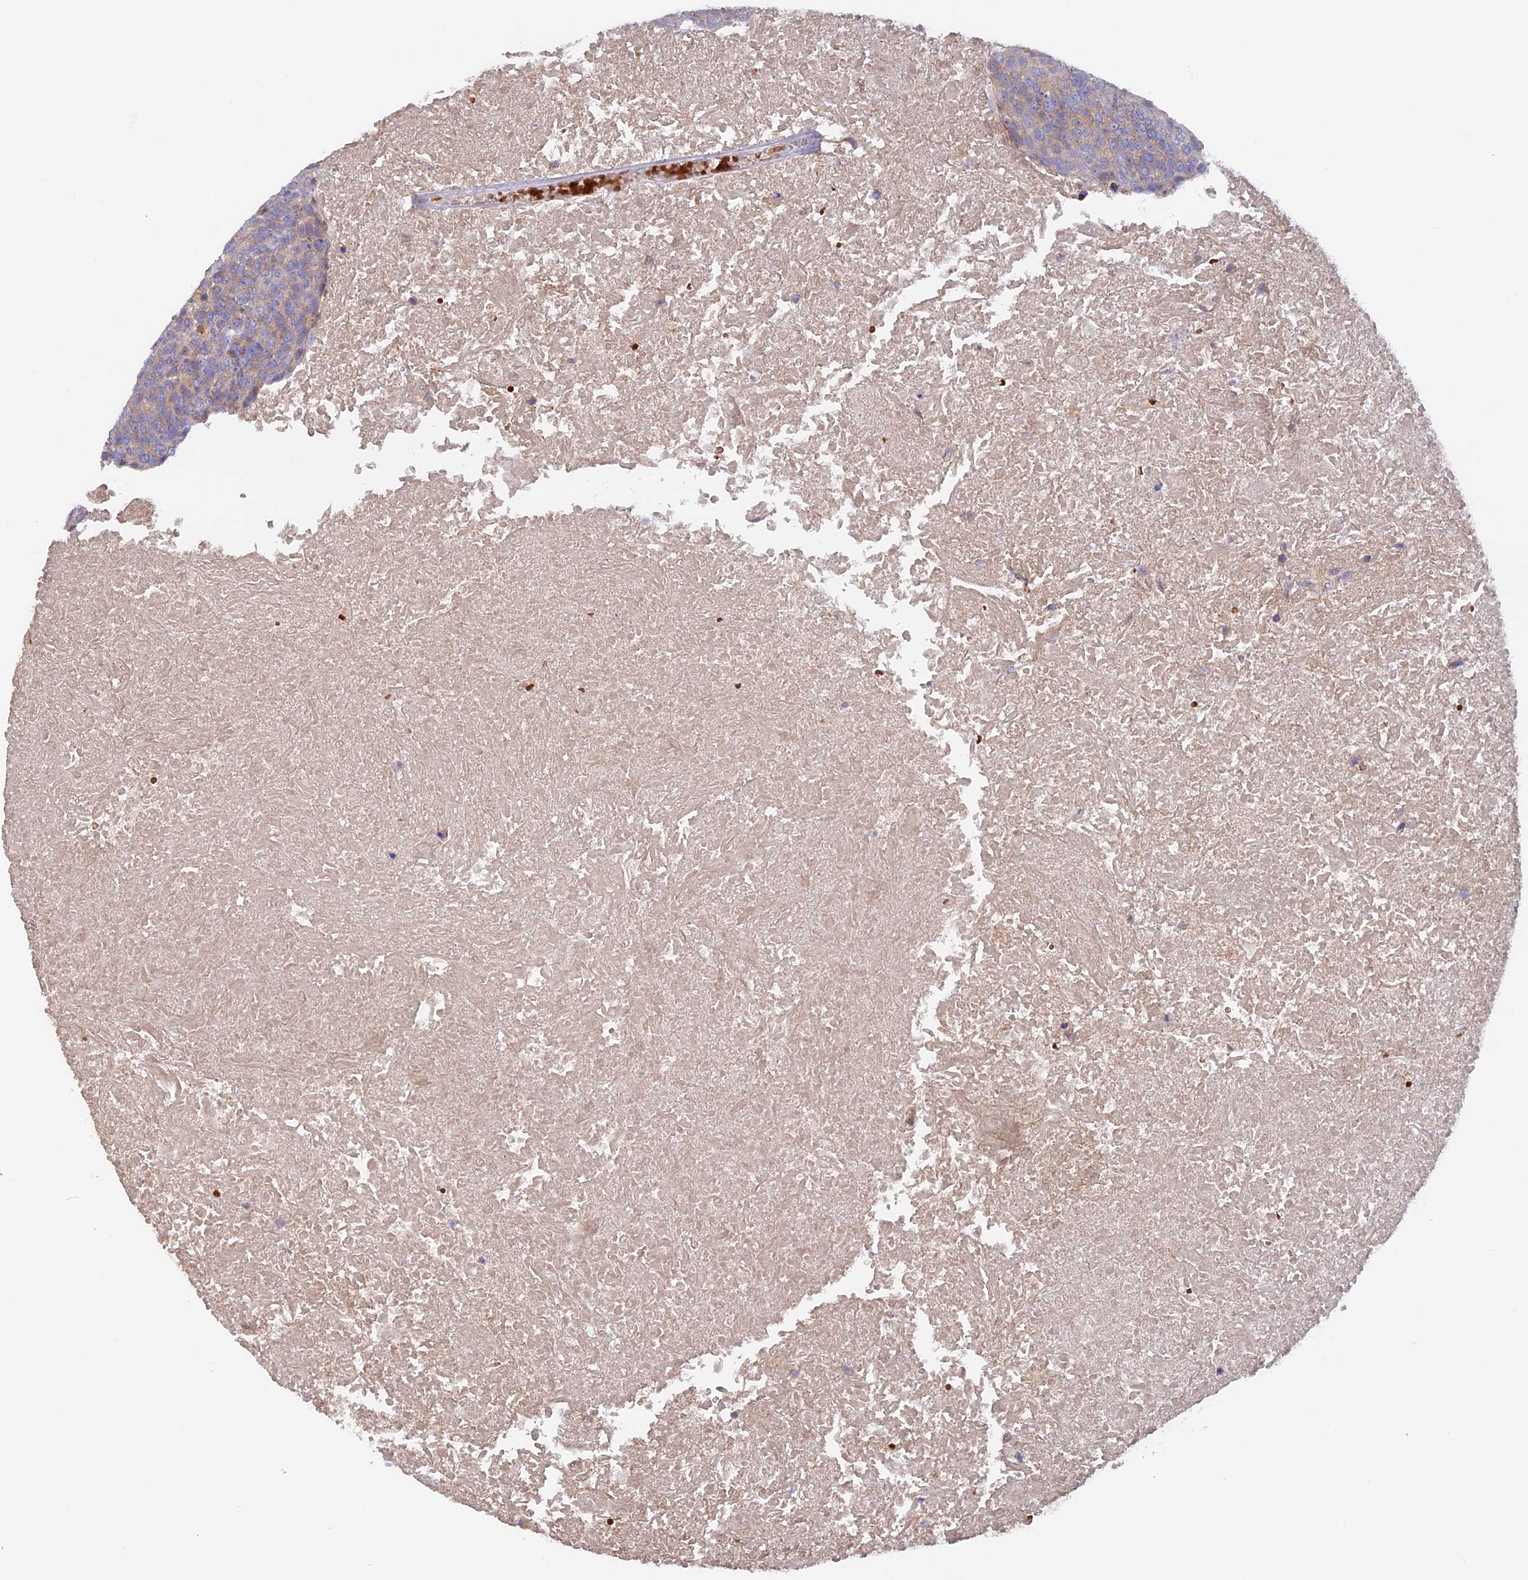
{"staining": {"intensity": "weak", "quantity": ">75%", "location": "cytoplasmic/membranous"}, "tissue": "head and neck cancer", "cell_type": "Tumor cells", "image_type": "cancer", "snomed": [{"axis": "morphology", "description": "Squamous cell carcinoma, NOS"}, {"axis": "morphology", "description": "Squamous cell carcinoma, metastatic, NOS"}, {"axis": "topography", "description": "Lymph node"}, {"axis": "topography", "description": "Head-Neck"}], "caption": "Protein expression analysis of head and neck cancer (metastatic squamous cell carcinoma) demonstrates weak cytoplasmic/membranous expression in about >75% of tumor cells.", "gene": "DUS3L", "patient": {"sex": "male", "age": 62}}